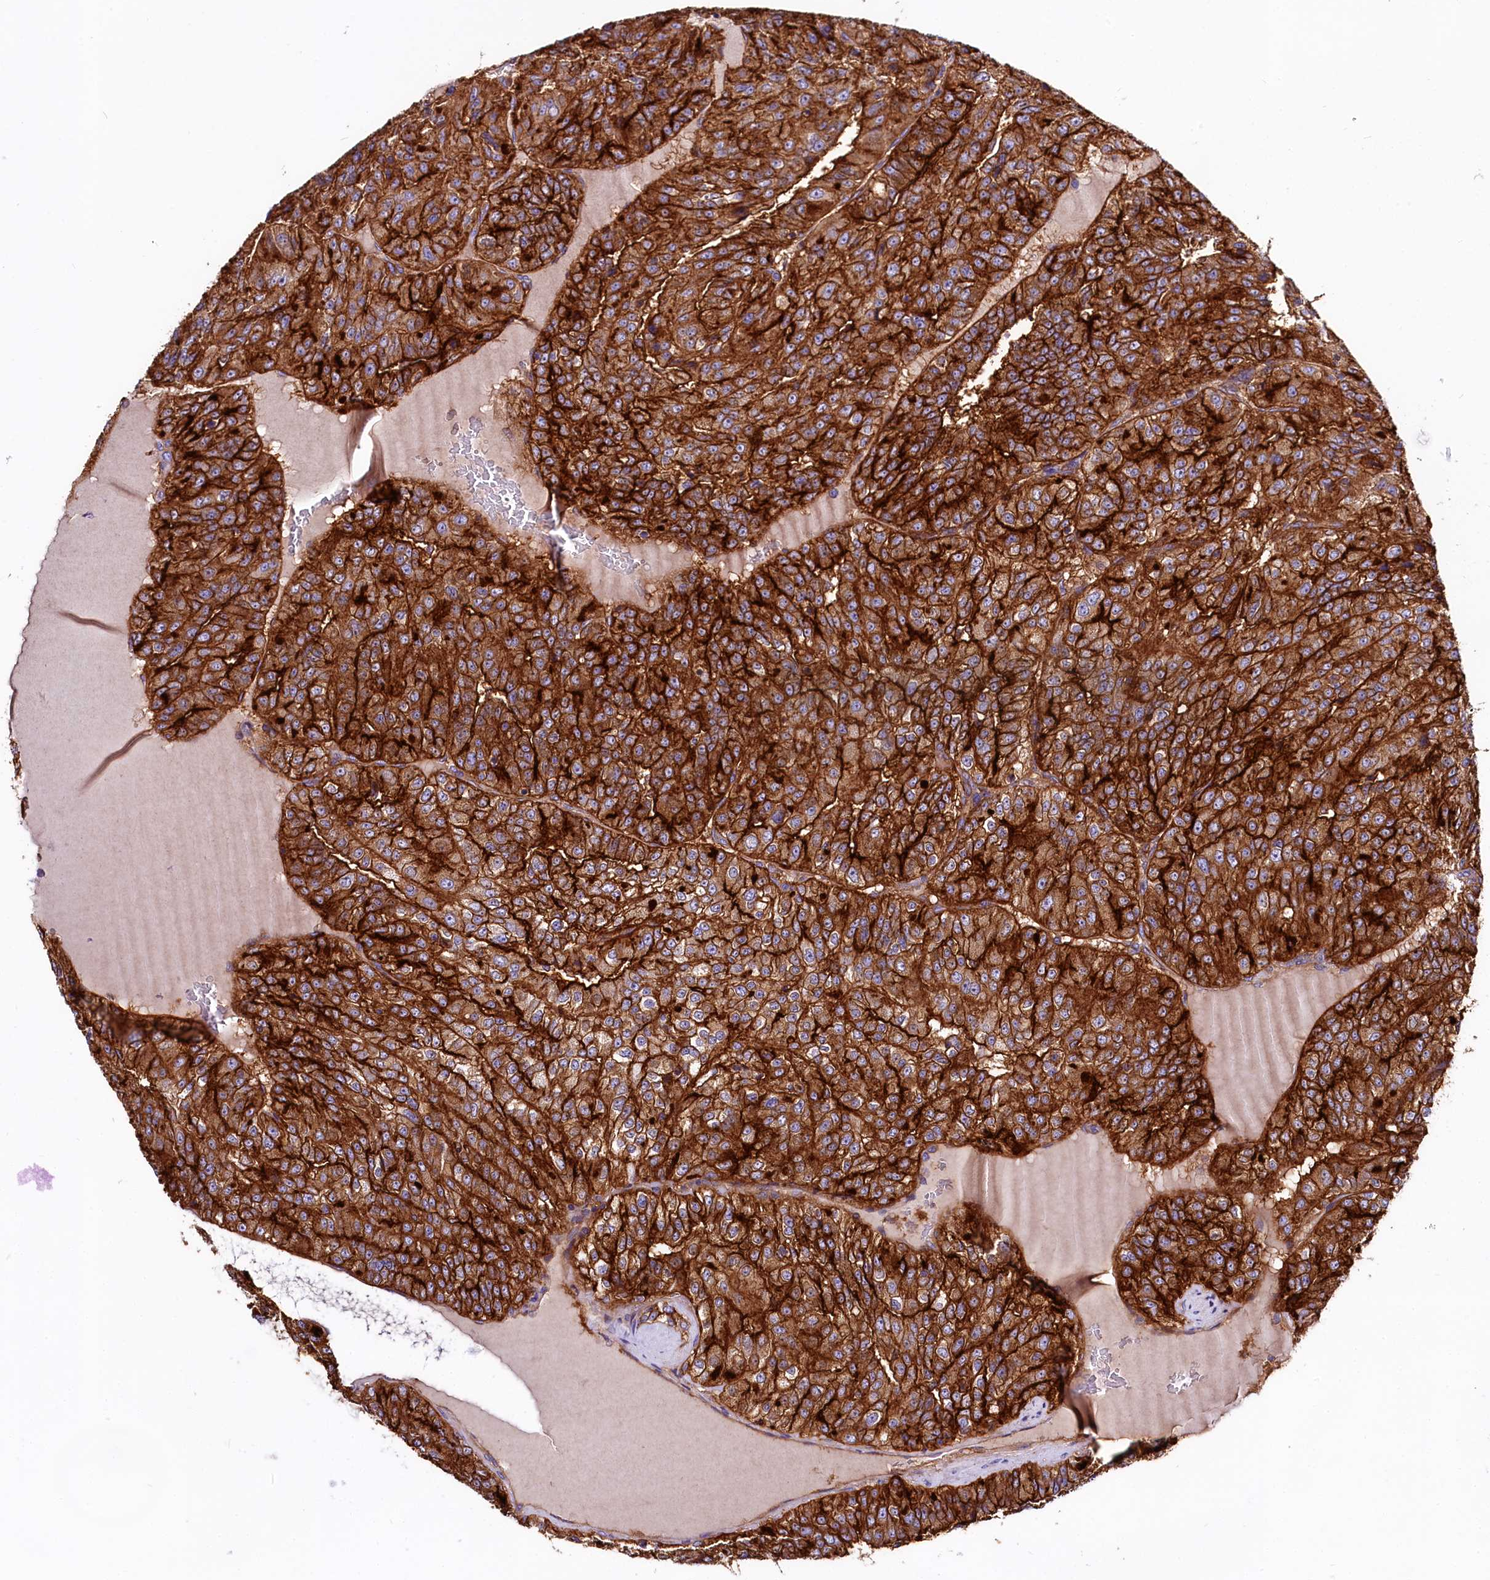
{"staining": {"intensity": "strong", "quantity": ">75%", "location": "cytoplasmic/membranous"}, "tissue": "renal cancer", "cell_type": "Tumor cells", "image_type": "cancer", "snomed": [{"axis": "morphology", "description": "Adenocarcinoma, NOS"}, {"axis": "topography", "description": "Kidney"}], "caption": "Immunohistochemical staining of human renal cancer displays strong cytoplasmic/membranous protein positivity in approximately >75% of tumor cells.", "gene": "ANO6", "patient": {"sex": "female", "age": 63}}